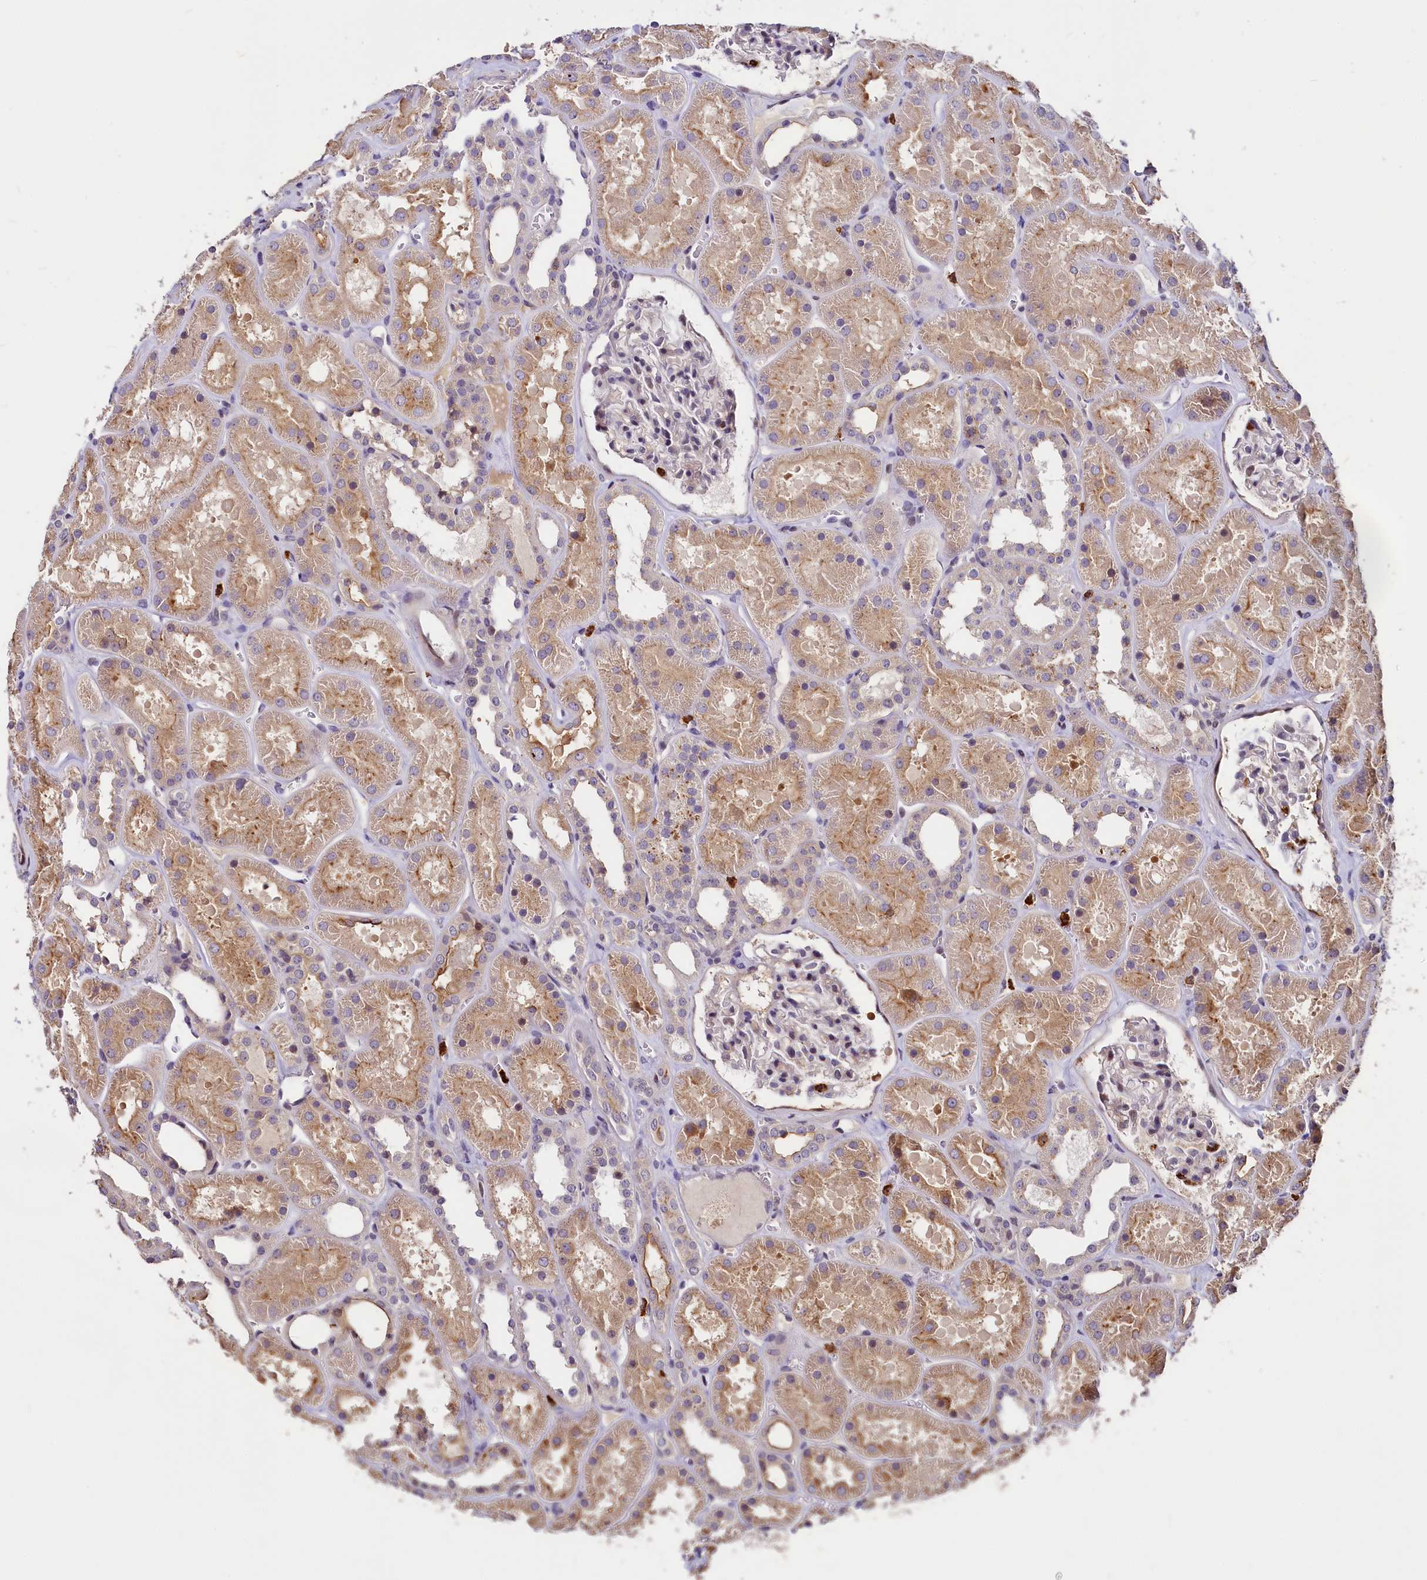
{"staining": {"intensity": "moderate", "quantity": "<25%", "location": "cytoplasmic/membranous"}, "tissue": "kidney", "cell_type": "Cells in glomeruli", "image_type": "normal", "snomed": [{"axis": "morphology", "description": "Normal tissue, NOS"}, {"axis": "topography", "description": "Kidney"}], "caption": "Immunohistochemistry (DAB (3,3'-diaminobenzidine)) staining of benign kidney exhibits moderate cytoplasmic/membranous protein staining in approximately <25% of cells in glomeruli. The staining was performed using DAB, with brown indicating positive protein expression. Nuclei are stained blue with hematoxylin.", "gene": "ATG101", "patient": {"sex": "female", "age": 41}}